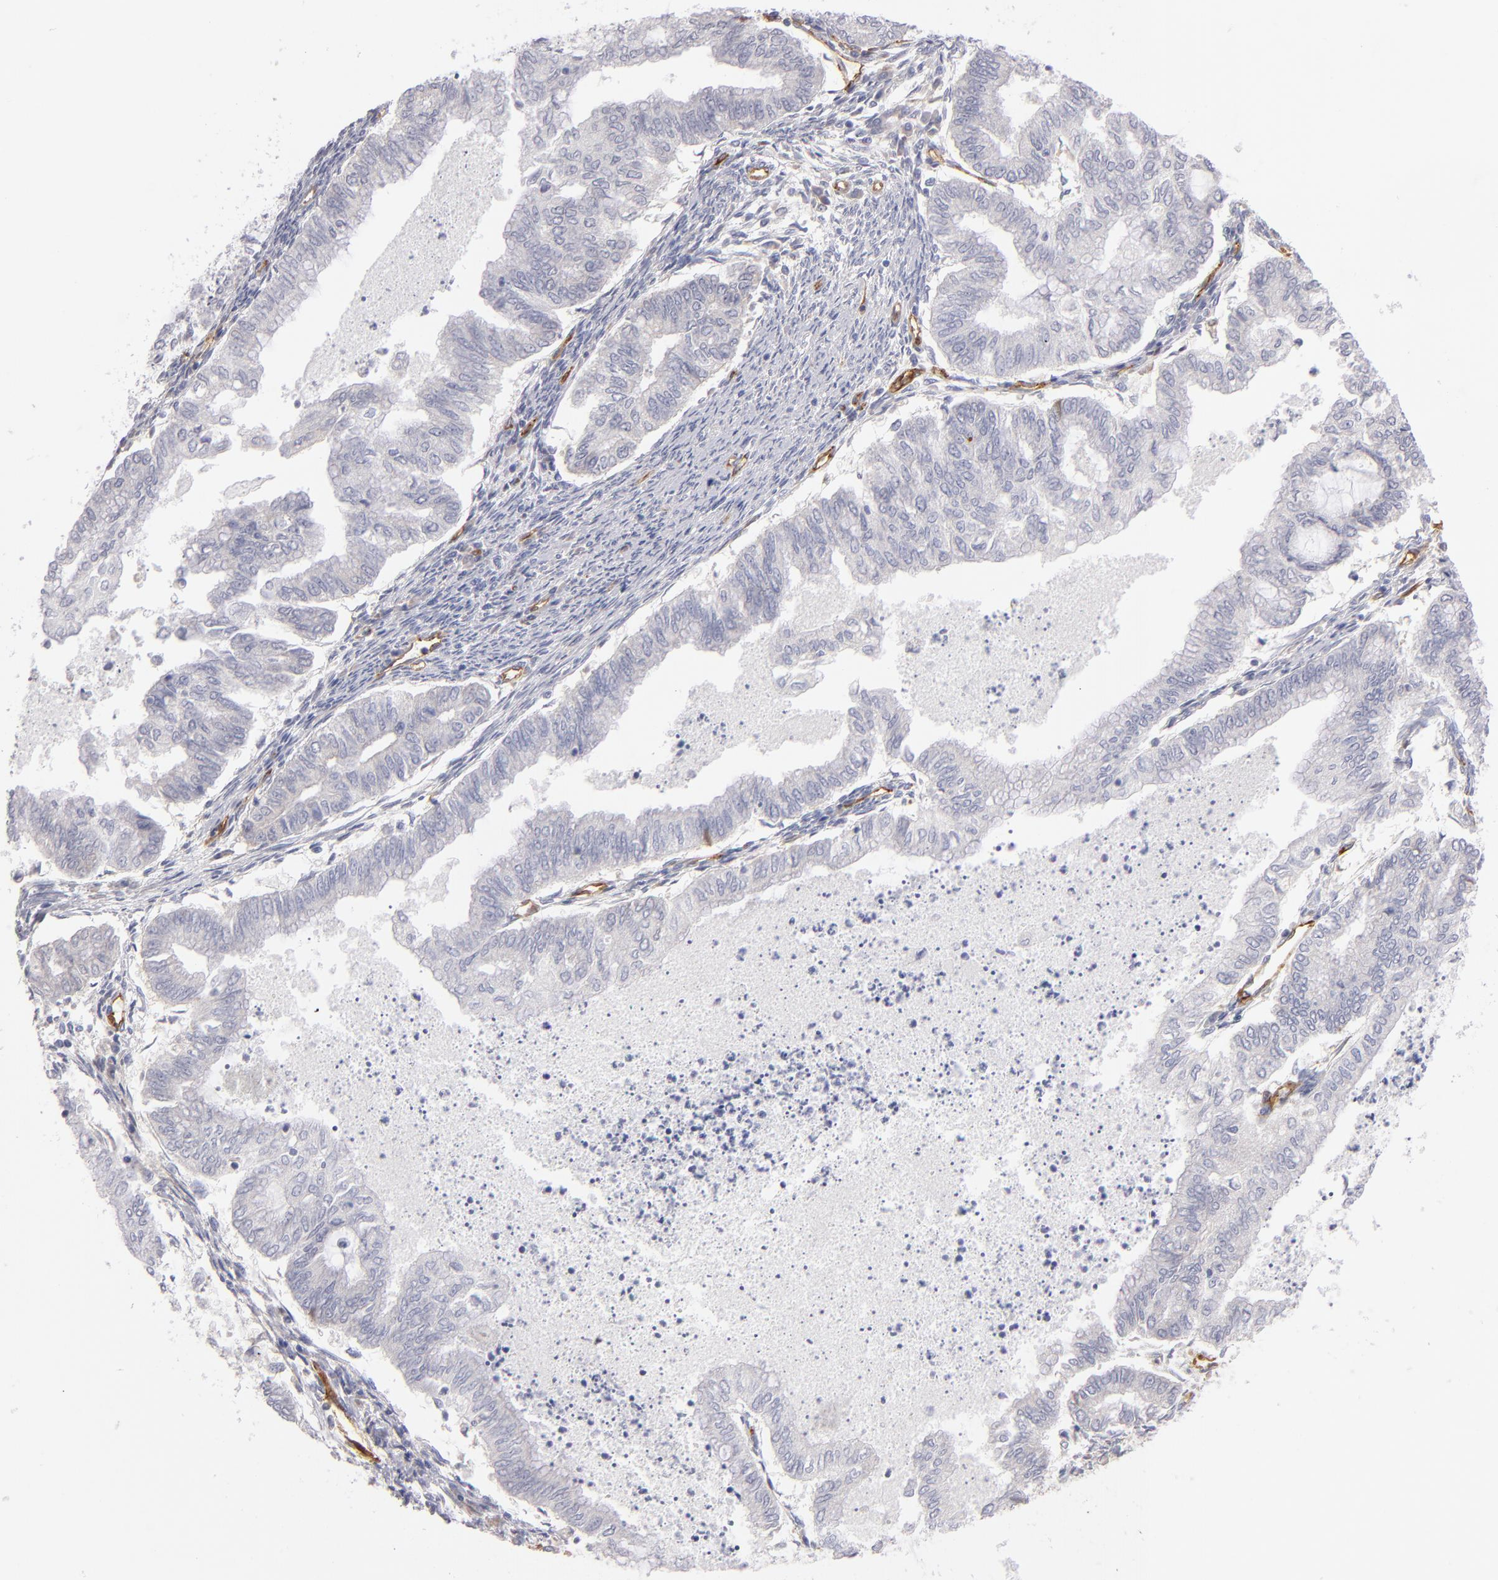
{"staining": {"intensity": "negative", "quantity": "none", "location": "none"}, "tissue": "endometrial cancer", "cell_type": "Tumor cells", "image_type": "cancer", "snomed": [{"axis": "morphology", "description": "Adenocarcinoma, NOS"}, {"axis": "topography", "description": "Endometrium"}], "caption": "Tumor cells show no significant positivity in endometrial cancer.", "gene": "PLVAP", "patient": {"sex": "female", "age": 79}}